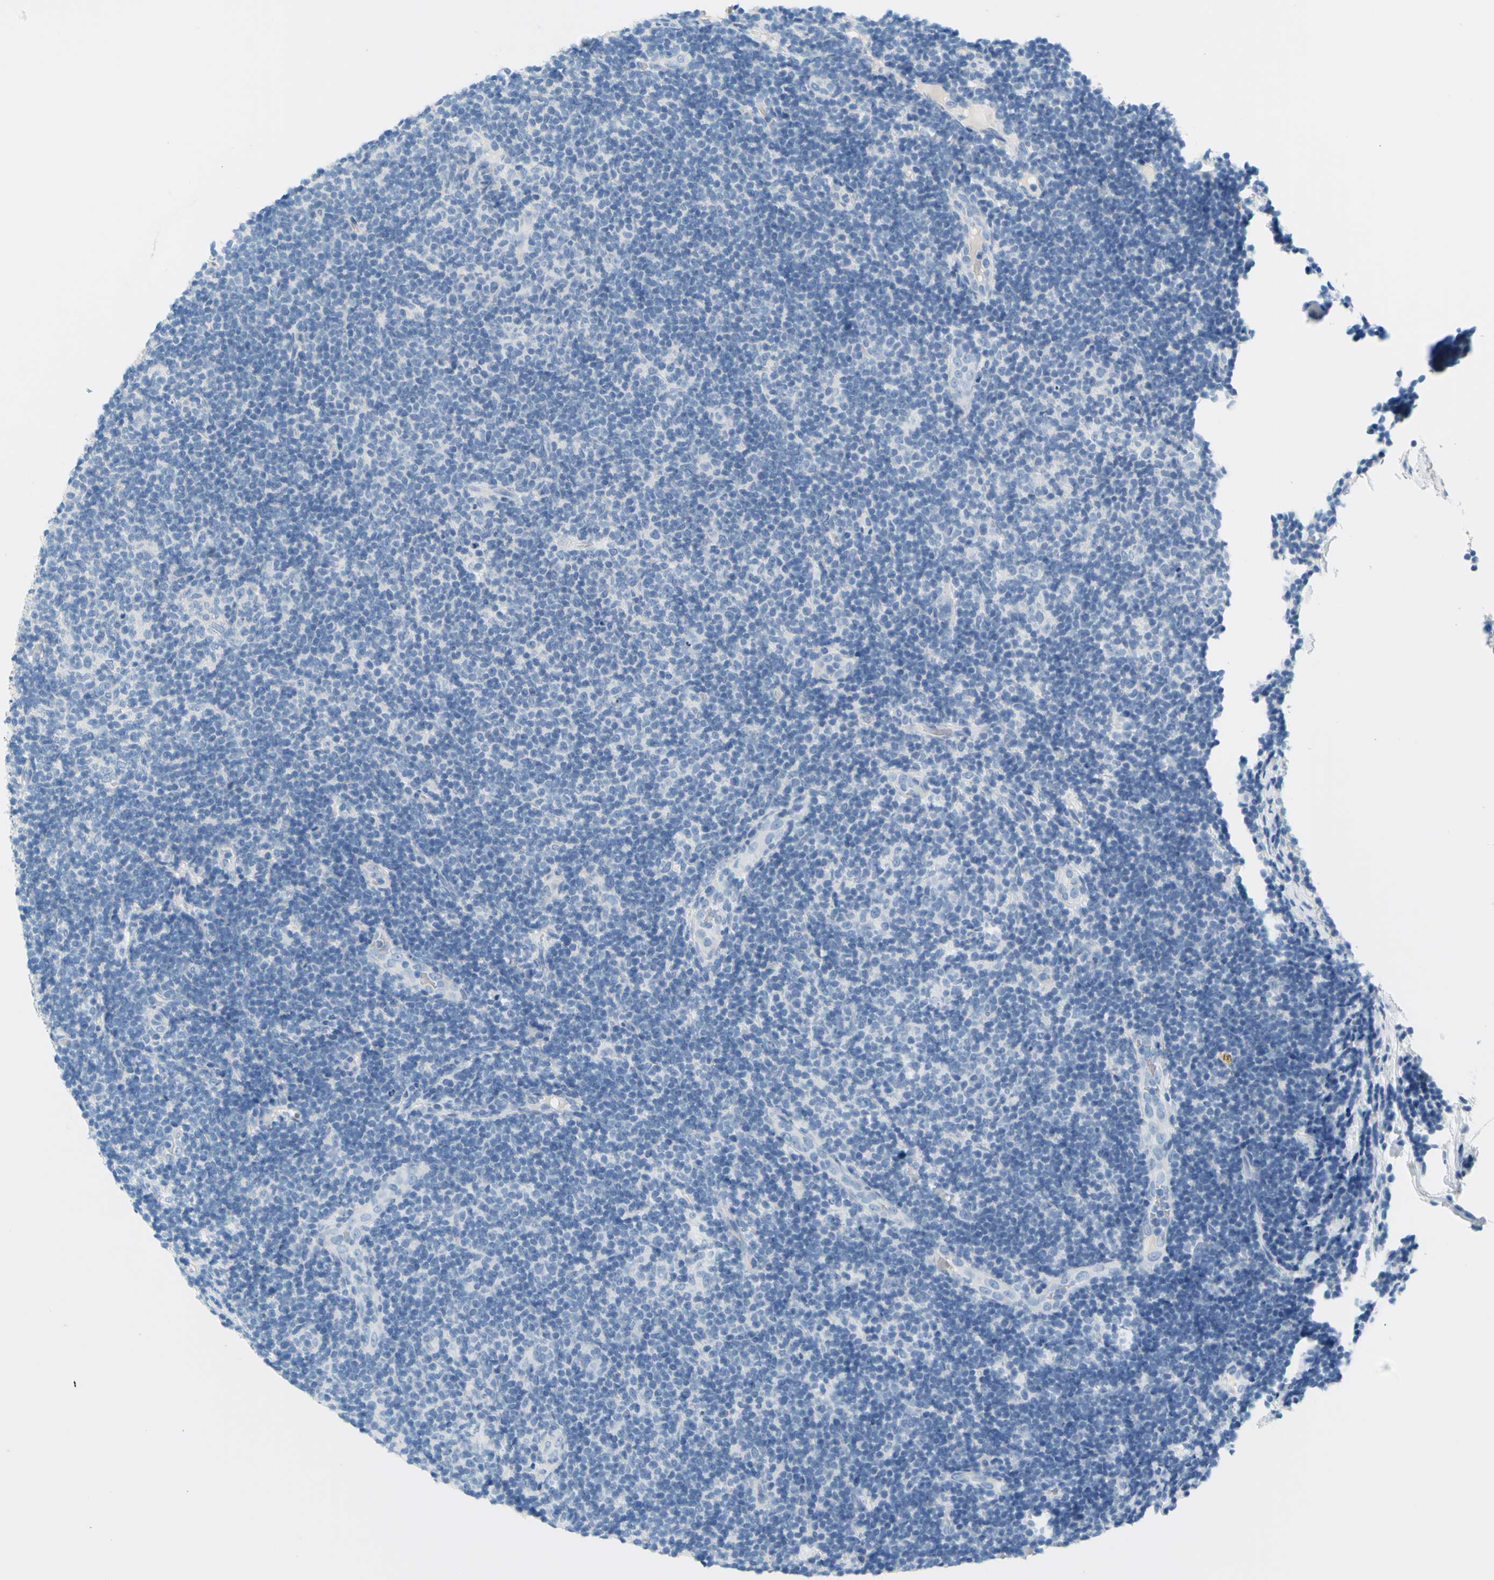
{"staining": {"intensity": "negative", "quantity": "none", "location": "none"}, "tissue": "lymphoma", "cell_type": "Tumor cells", "image_type": "cancer", "snomed": [{"axis": "morphology", "description": "Malignant lymphoma, non-Hodgkin's type, Low grade"}, {"axis": "topography", "description": "Lymph node"}], "caption": "The micrograph exhibits no significant staining in tumor cells of lymphoma.", "gene": "DCT", "patient": {"sex": "male", "age": 83}}